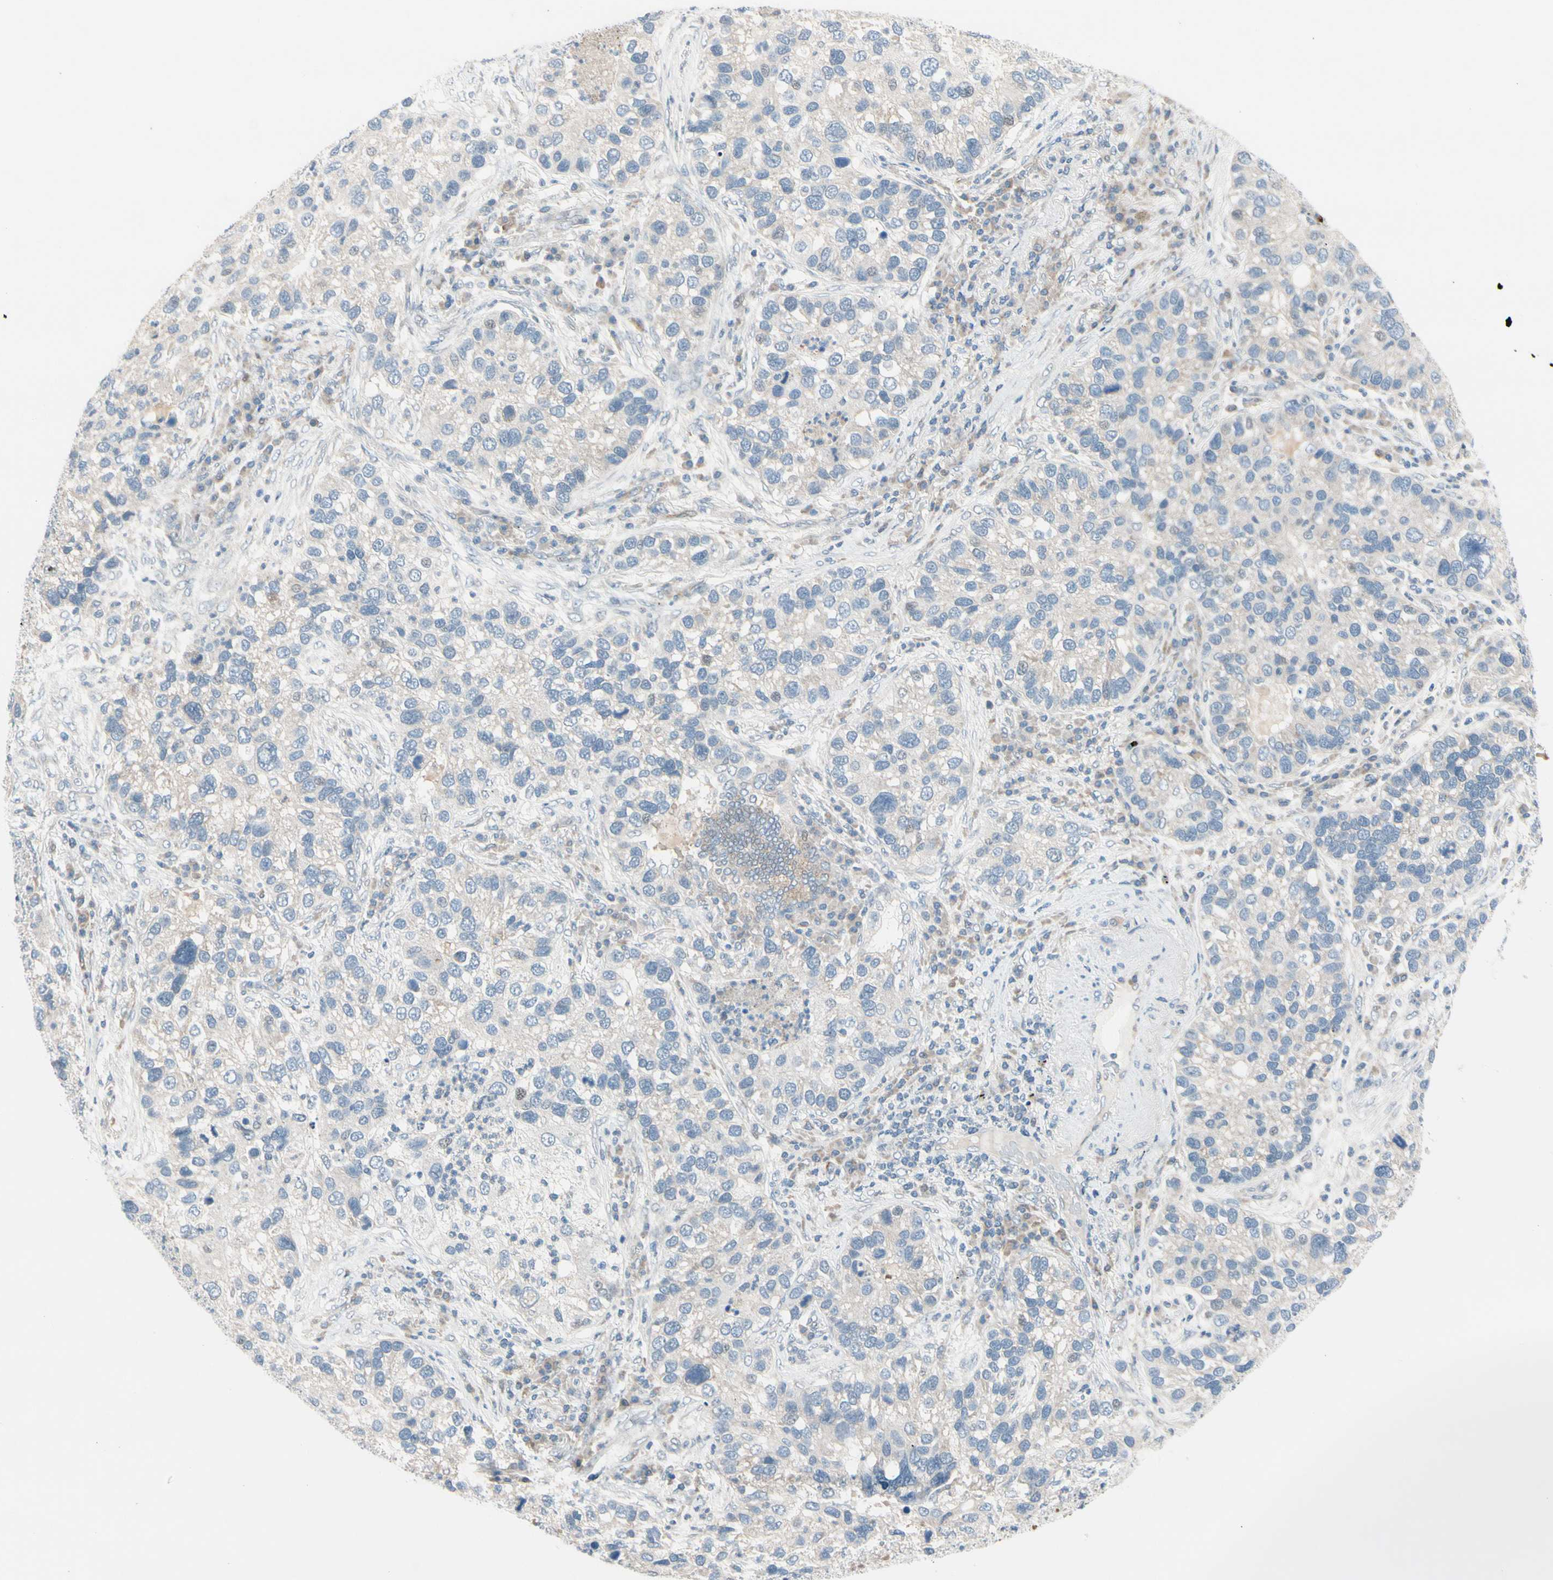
{"staining": {"intensity": "weak", "quantity": ">75%", "location": "cytoplasmic/membranous"}, "tissue": "lung cancer", "cell_type": "Tumor cells", "image_type": "cancer", "snomed": [{"axis": "morphology", "description": "Normal tissue, NOS"}, {"axis": "morphology", "description": "Adenocarcinoma, NOS"}, {"axis": "topography", "description": "Bronchus"}, {"axis": "topography", "description": "Lung"}], "caption": "Immunohistochemical staining of human lung adenocarcinoma demonstrates low levels of weak cytoplasmic/membranous staining in approximately >75% of tumor cells.", "gene": "CFAP36", "patient": {"sex": "male", "age": 54}}